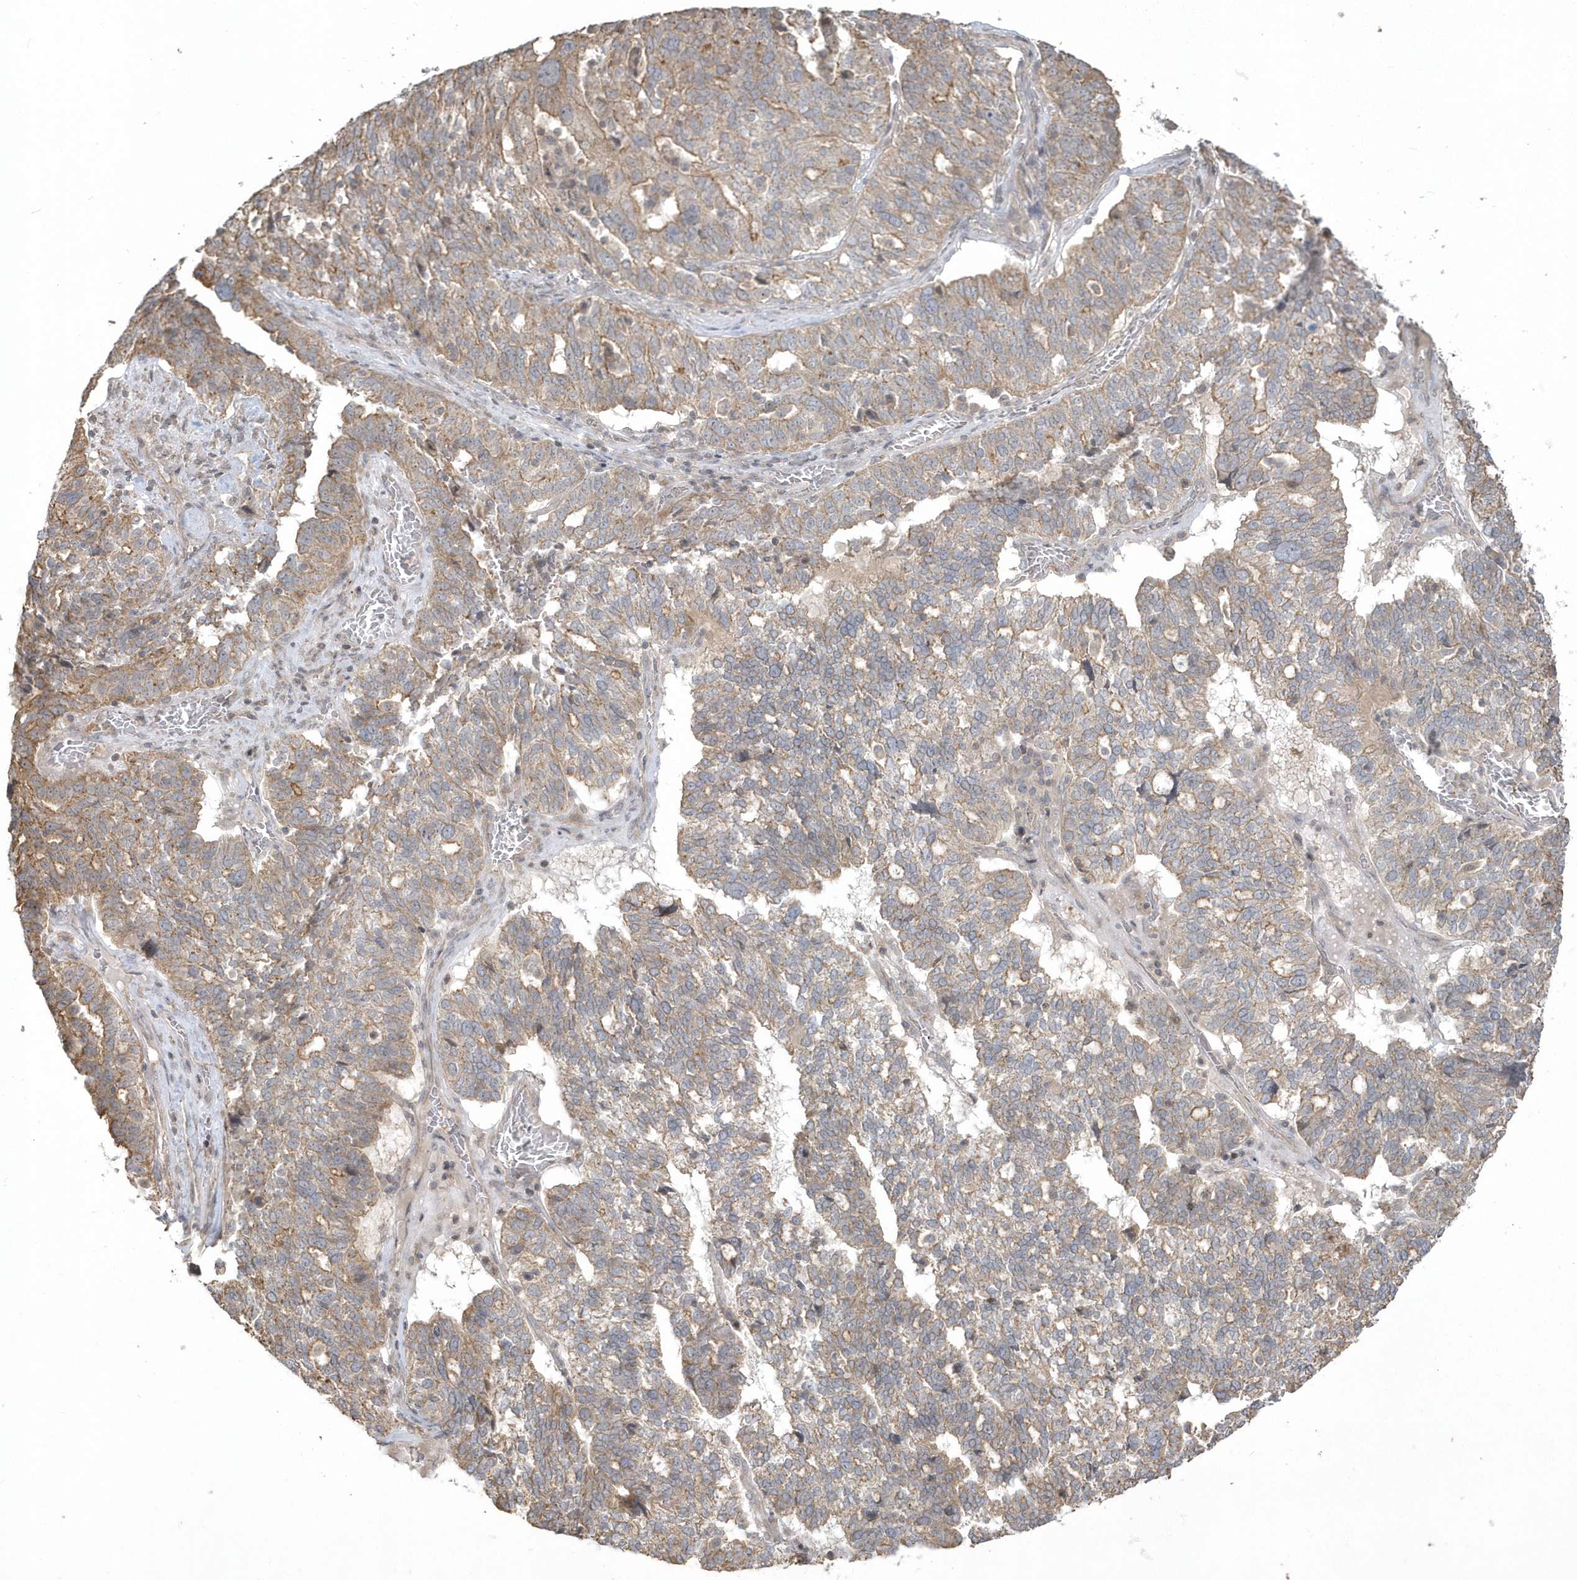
{"staining": {"intensity": "weak", "quantity": ">75%", "location": "cytoplasmic/membranous"}, "tissue": "ovarian cancer", "cell_type": "Tumor cells", "image_type": "cancer", "snomed": [{"axis": "morphology", "description": "Cystadenocarcinoma, serous, NOS"}, {"axis": "topography", "description": "Ovary"}], "caption": "Serous cystadenocarcinoma (ovarian) stained with a protein marker reveals weak staining in tumor cells.", "gene": "ARMC8", "patient": {"sex": "female", "age": 59}}